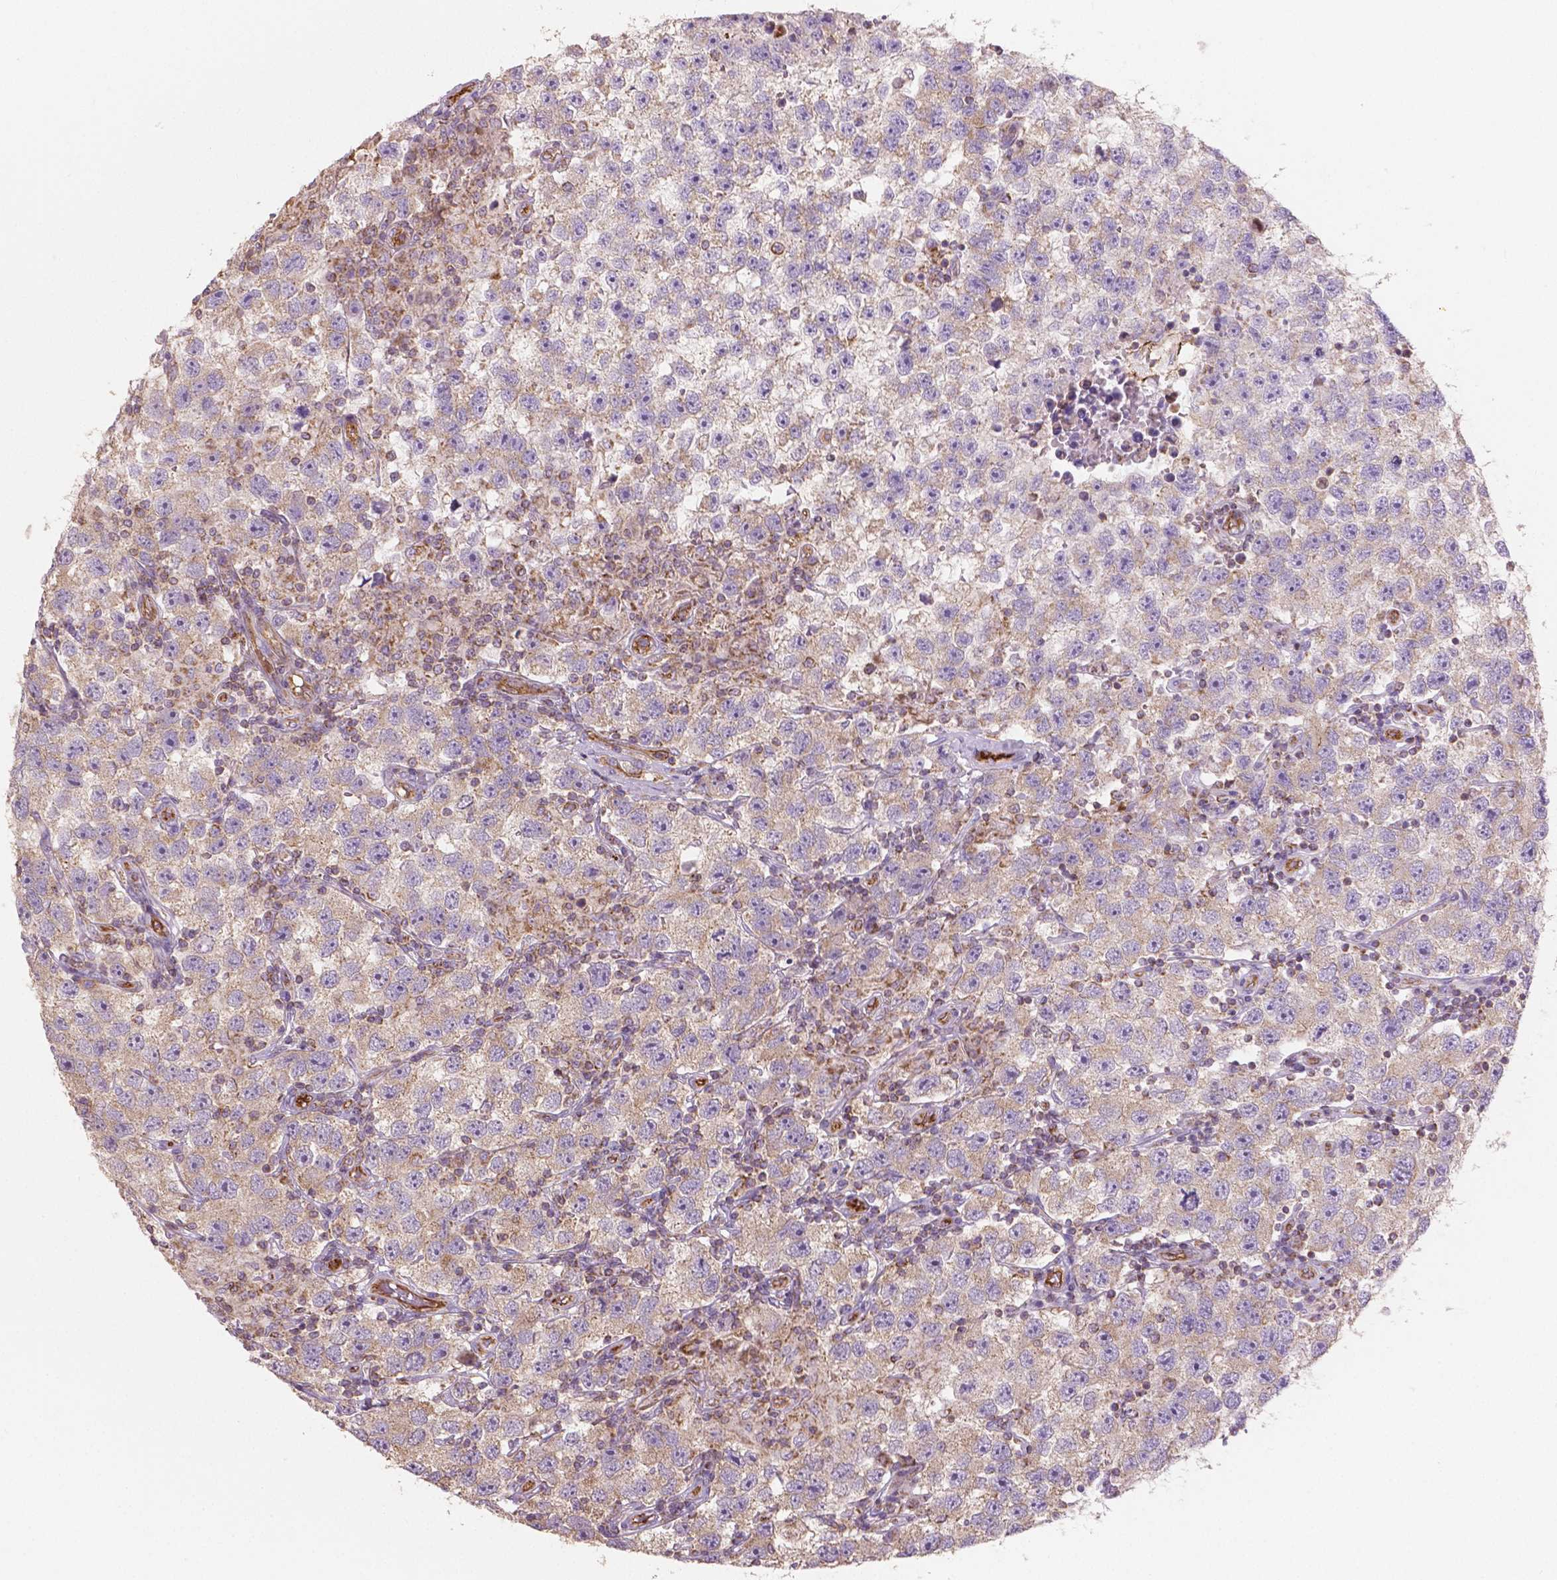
{"staining": {"intensity": "weak", "quantity": ">75%", "location": "cytoplasmic/membranous"}, "tissue": "testis cancer", "cell_type": "Tumor cells", "image_type": "cancer", "snomed": [{"axis": "morphology", "description": "Seminoma, NOS"}, {"axis": "topography", "description": "Testis"}], "caption": "Protein expression by immunohistochemistry (IHC) demonstrates weak cytoplasmic/membranous expression in about >75% of tumor cells in testis cancer (seminoma).", "gene": "TCAF1", "patient": {"sex": "male", "age": 26}}